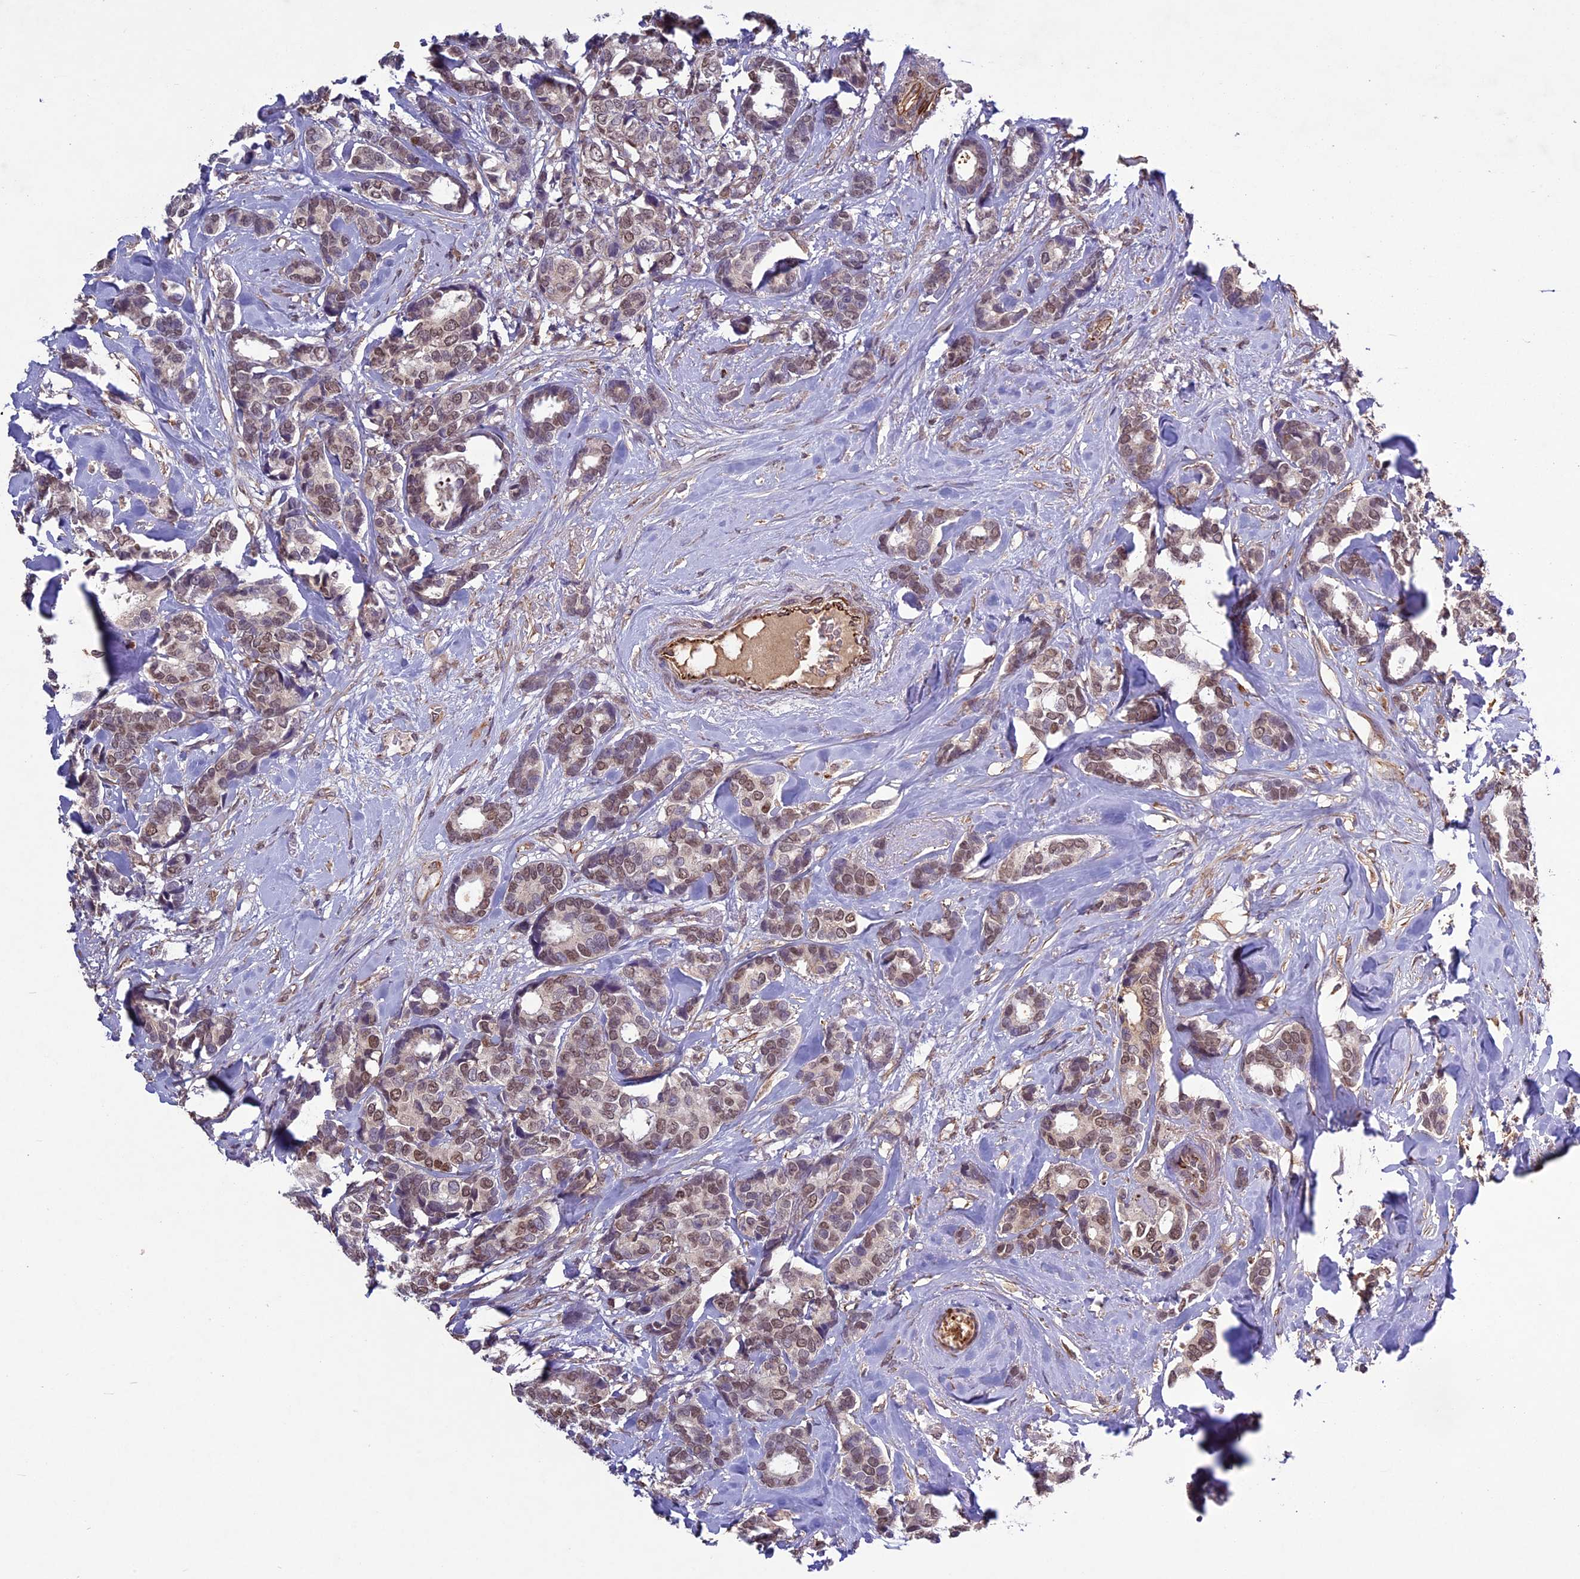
{"staining": {"intensity": "moderate", "quantity": ">75%", "location": "nuclear"}, "tissue": "breast cancer", "cell_type": "Tumor cells", "image_type": "cancer", "snomed": [{"axis": "morphology", "description": "Duct carcinoma"}, {"axis": "topography", "description": "Breast"}], "caption": "This is a photomicrograph of immunohistochemistry (IHC) staining of breast cancer (intraductal carcinoma), which shows moderate expression in the nuclear of tumor cells.", "gene": "C3orf70", "patient": {"sex": "female", "age": 87}}